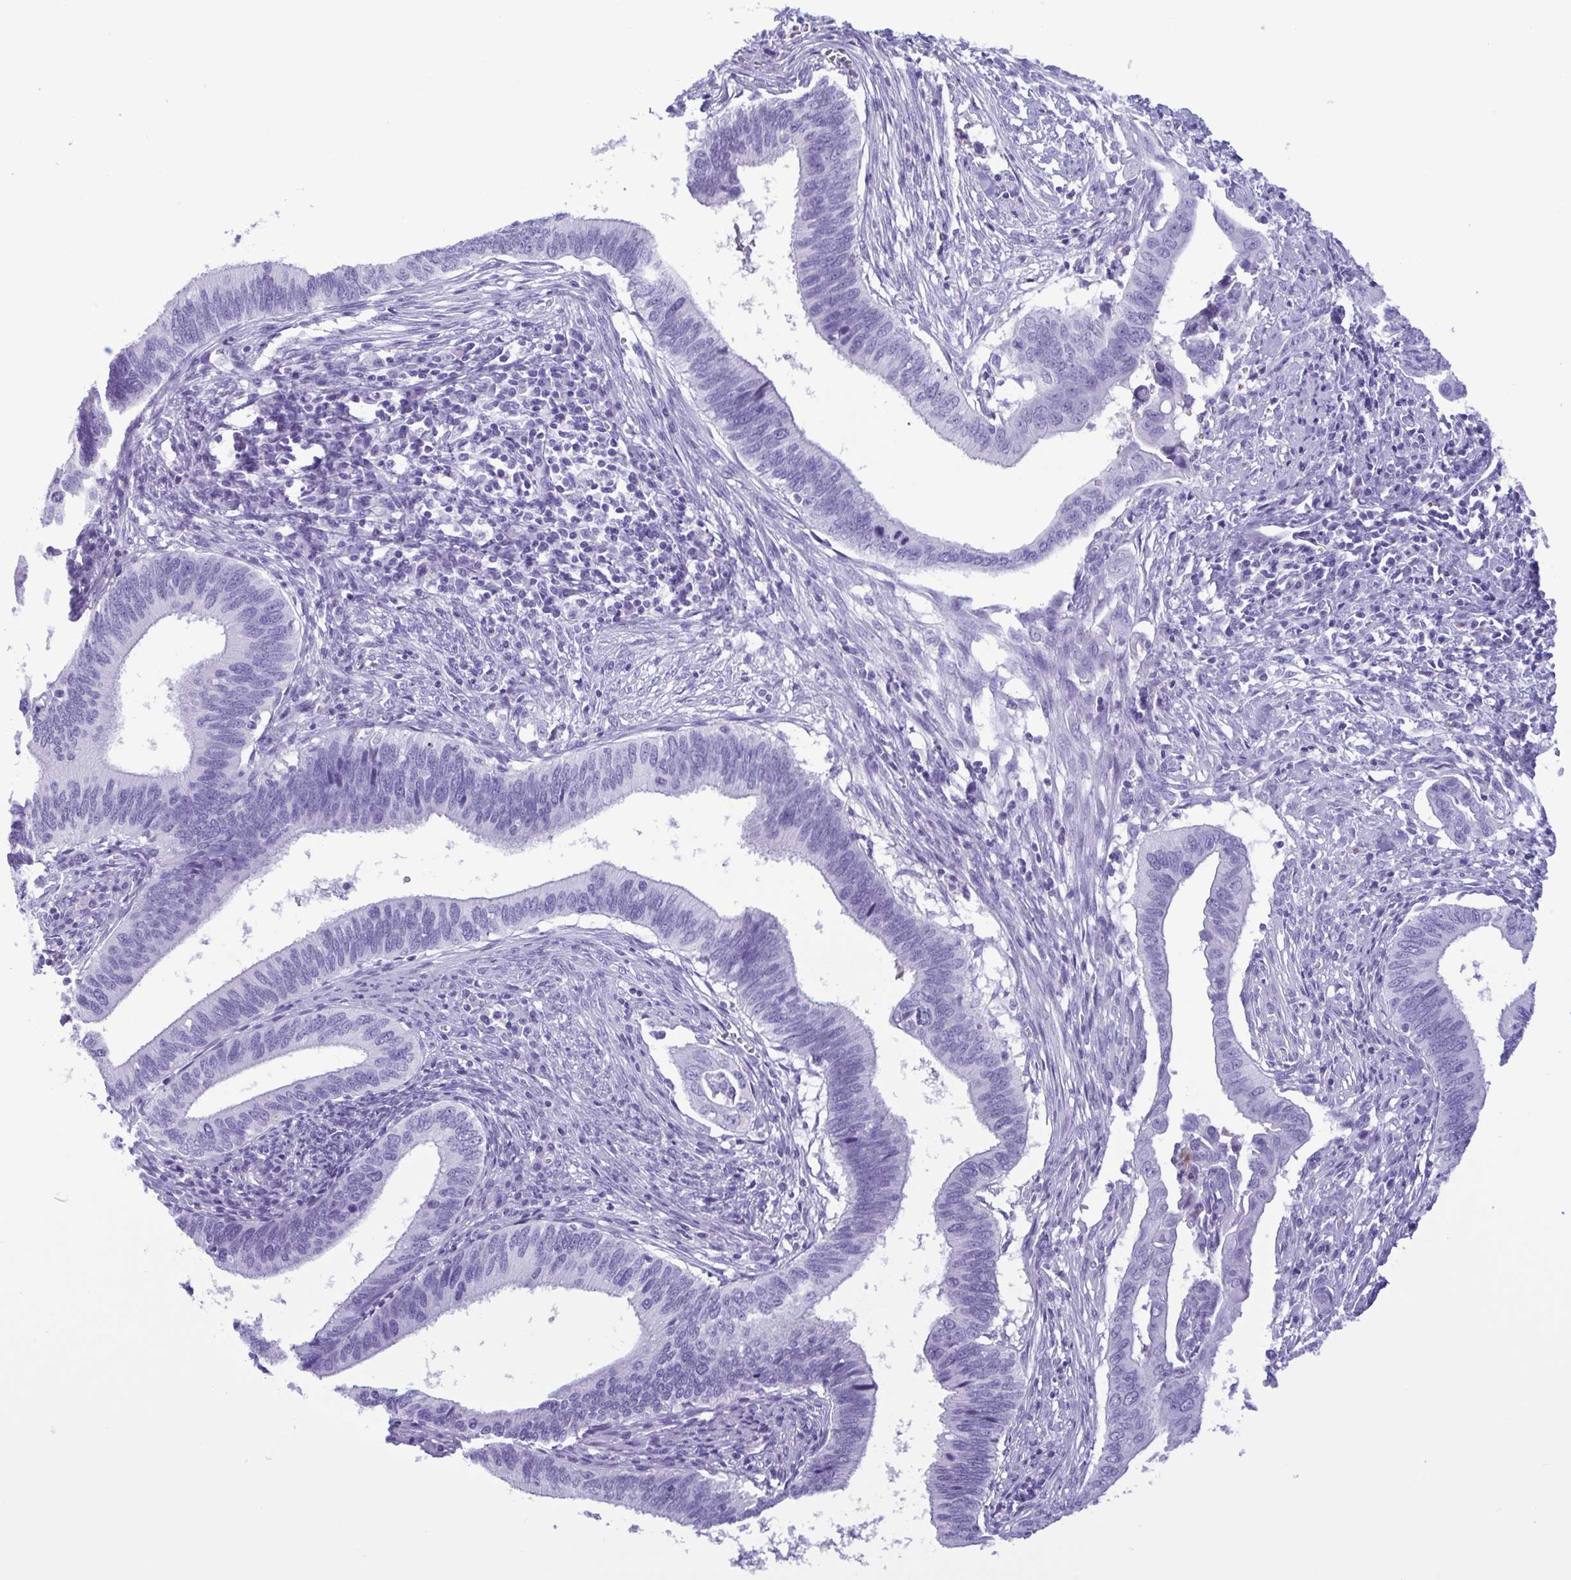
{"staining": {"intensity": "negative", "quantity": "none", "location": "none"}, "tissue": "cervical cancer", "cell_type": "Tumor cells", "image_type": "cancer", "snomed": [{"axis": "morphology", "description": "Adenocarcinoma, NOS"}, {"axis": "topography", "description": "Cervix"}], "caption": "IHC of cervical cancer (adenocarcinoma) exhibits no expression in tumor cells.", "gene": "LTF", "patient": {"sex": "female", "age": 42}}